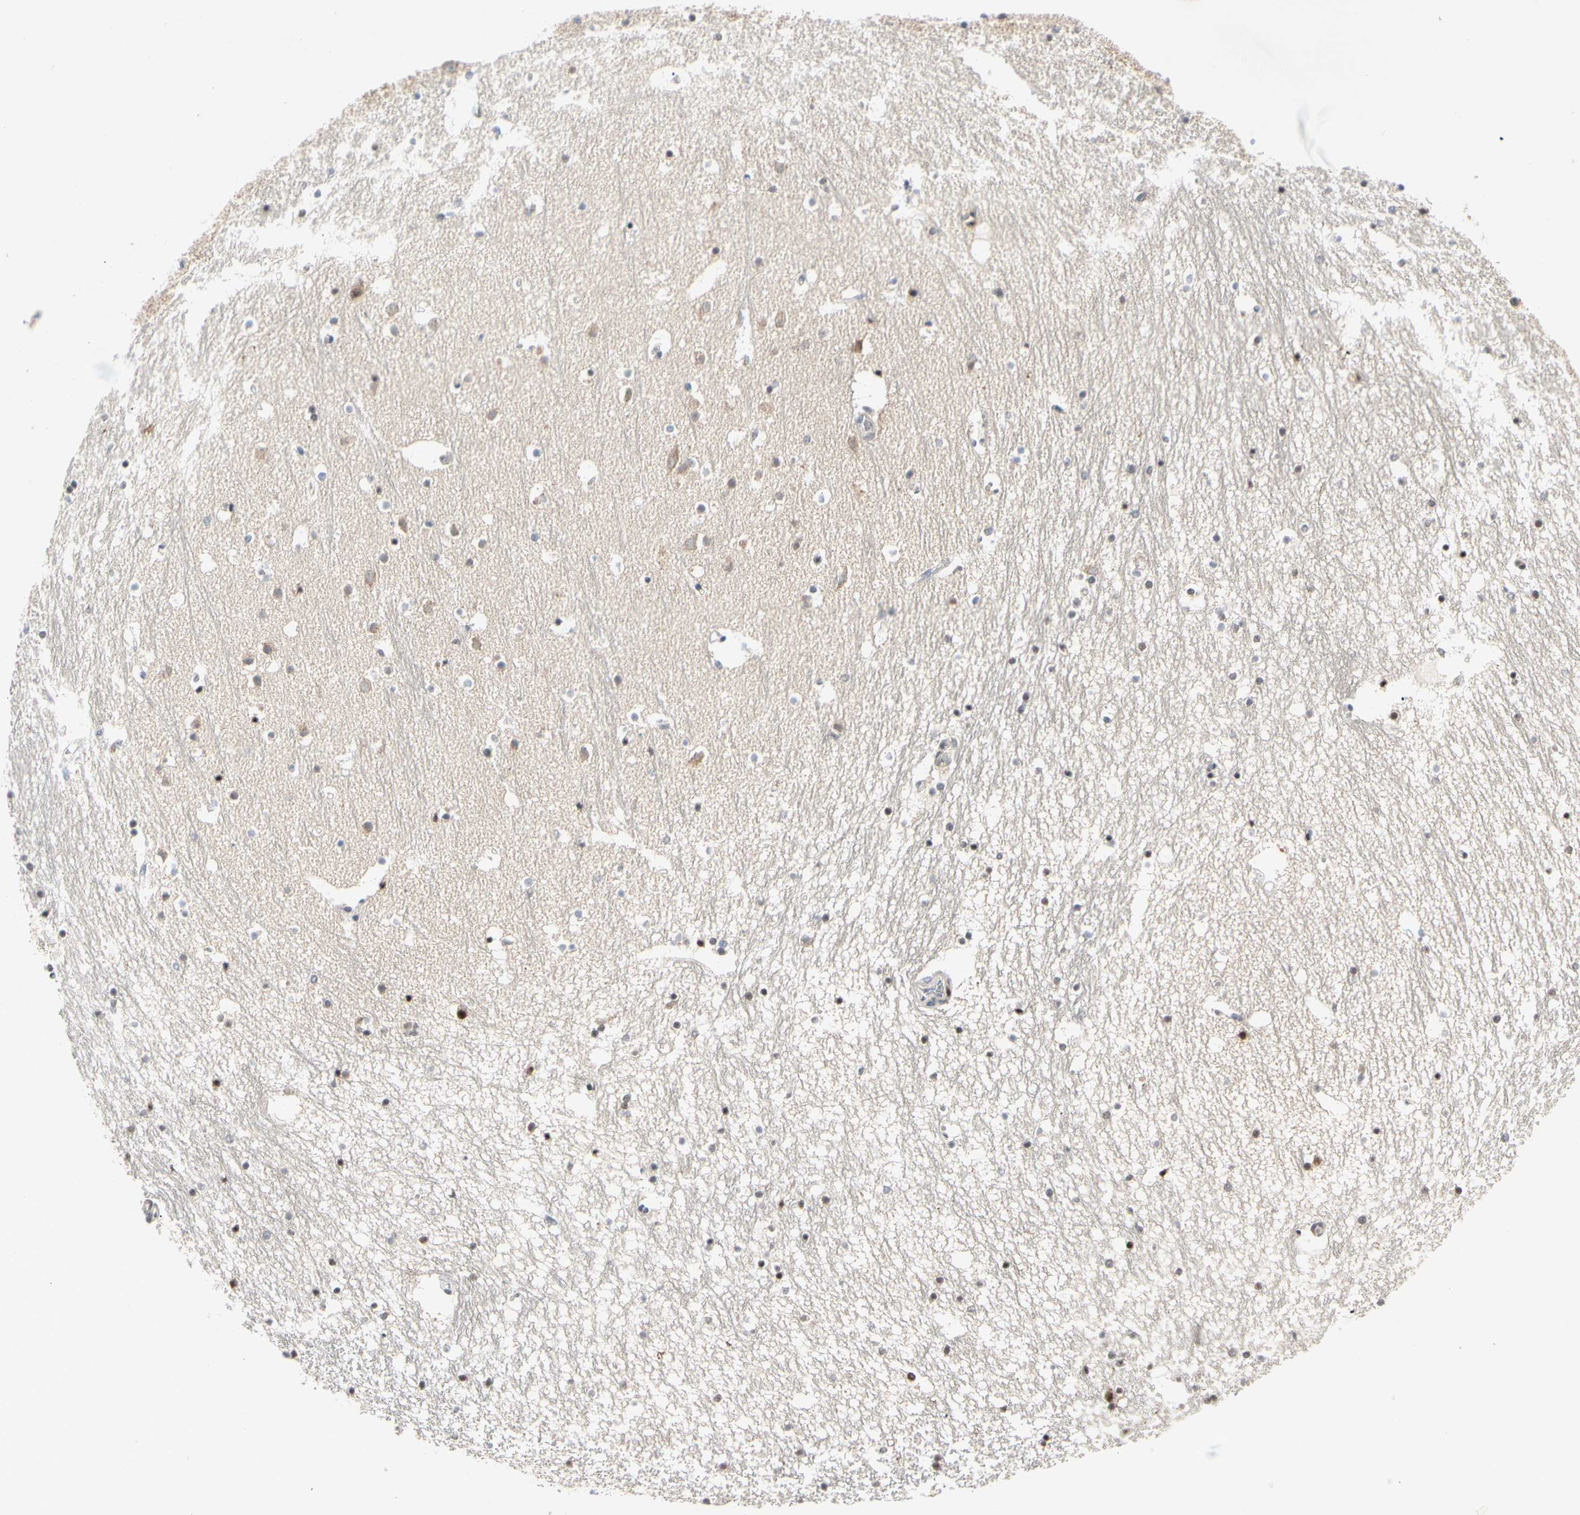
{"staining": {"intensity": "weak", "quantity": "25%-75%", "location": "cytoplasmic/membranous,nuclear"}, "tissue": "hippocampus", "cell_type": "Glial cells", "image_type": "normal", "snomed": [{"axis": "morphology", "description": "Normal tissue, NOS"}, {"axis": "topography", "description": "Hippocampus"}], "caption": "IHC (DAB) staining of unremarkable human hippocampus reveals weak cytoplasmic/membranous,nuclear protein positivity in approximately 25%-75% of glial cells. Nuclei are stained in blue.", "gene": "MARK1", "patient": {"sex": "male", "age": 45}}